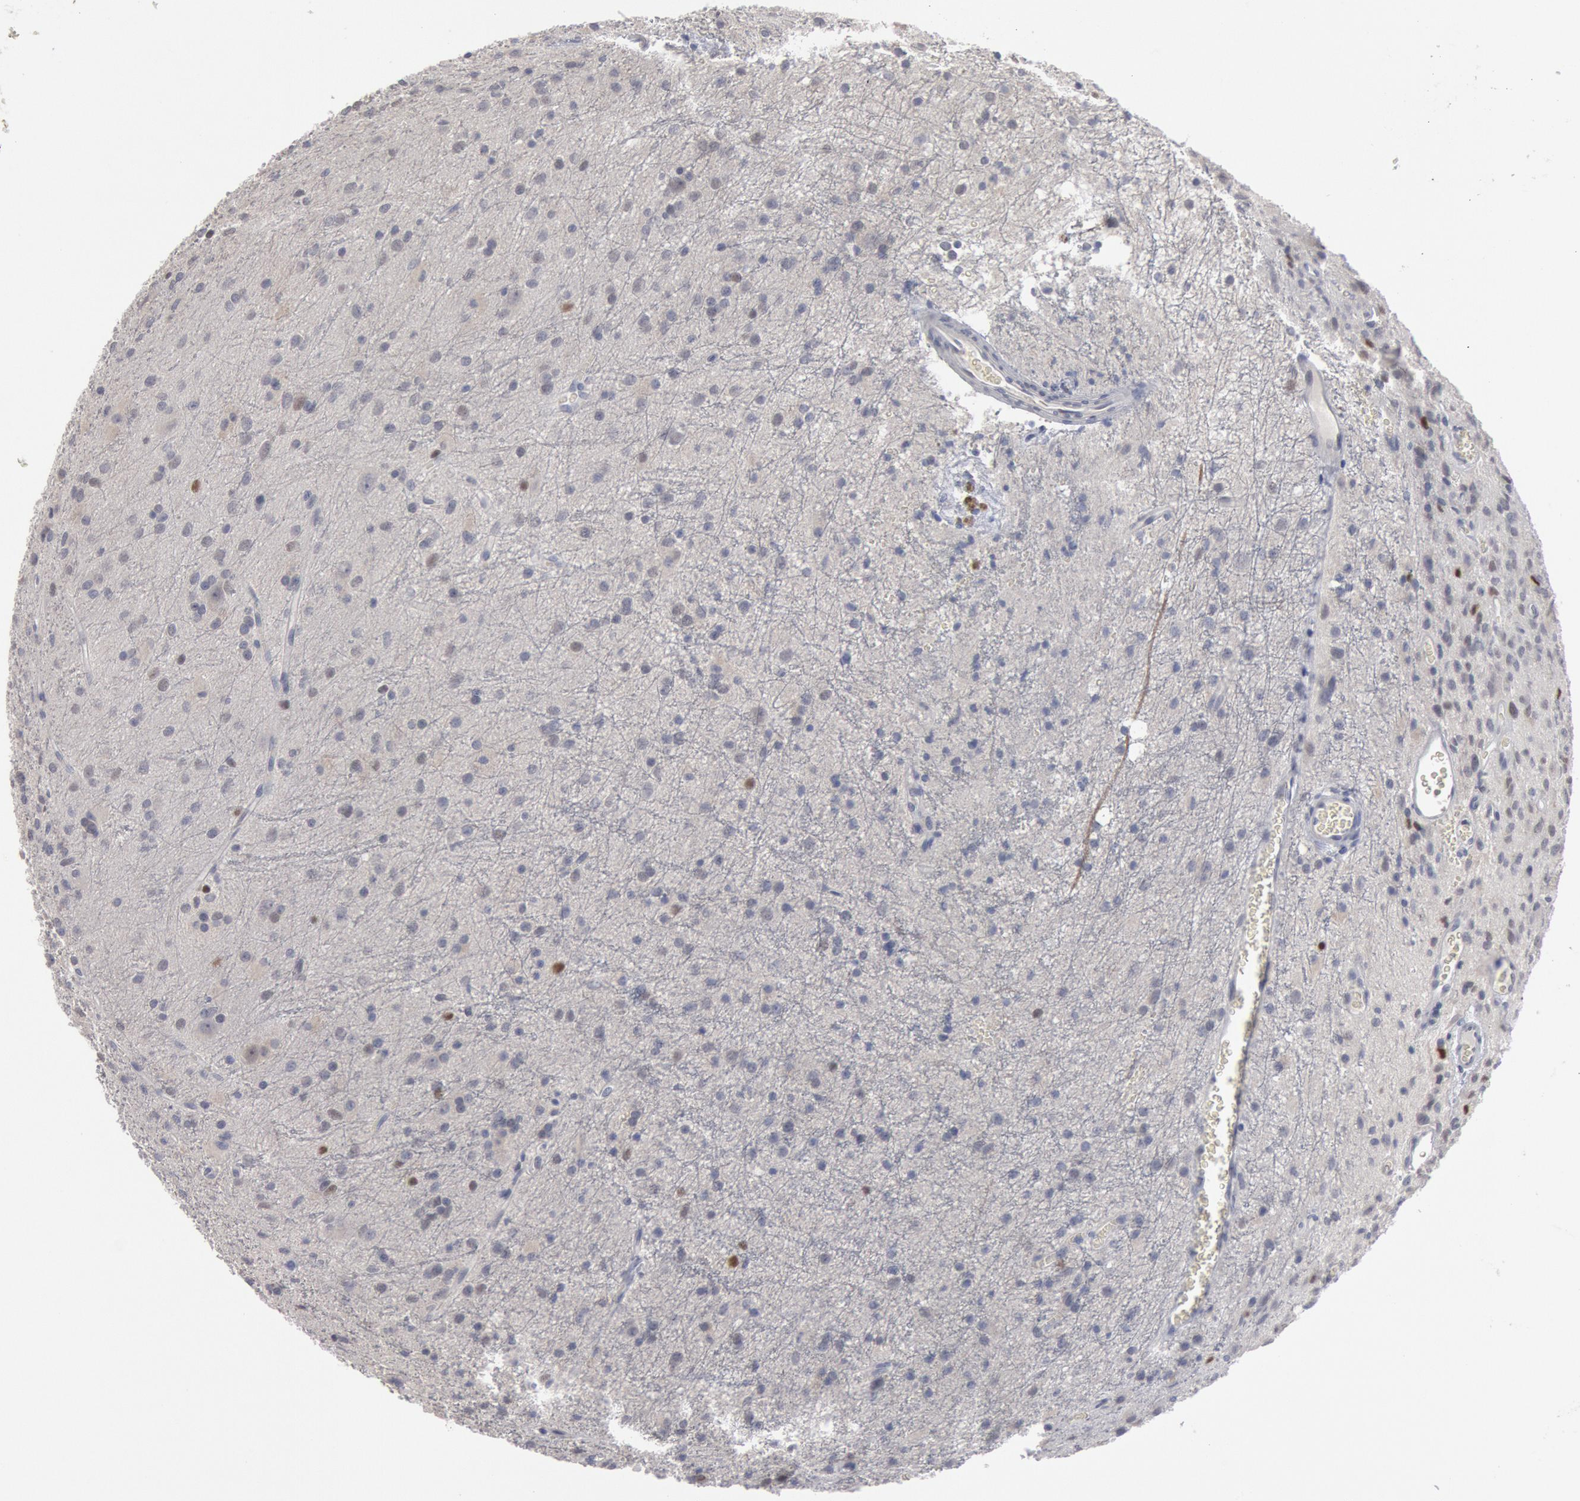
{"staining": {"intensity": "weak", "quantity": "<25%", "location": "nuclear"}, "tissue": "glioma", "cell_type": "Tumor cells", "image_type": "cancer", "snomed": [{"axis": "morphology", "description": "Glioma, malignant, Low grade"}, {"axis": "topography", "description": "Brain"}], "caption": "The image demonstrates no staining of tumor cells in glioma.", "gene": "WDHD1", "patient": {"sex": "female", "age": 15}}